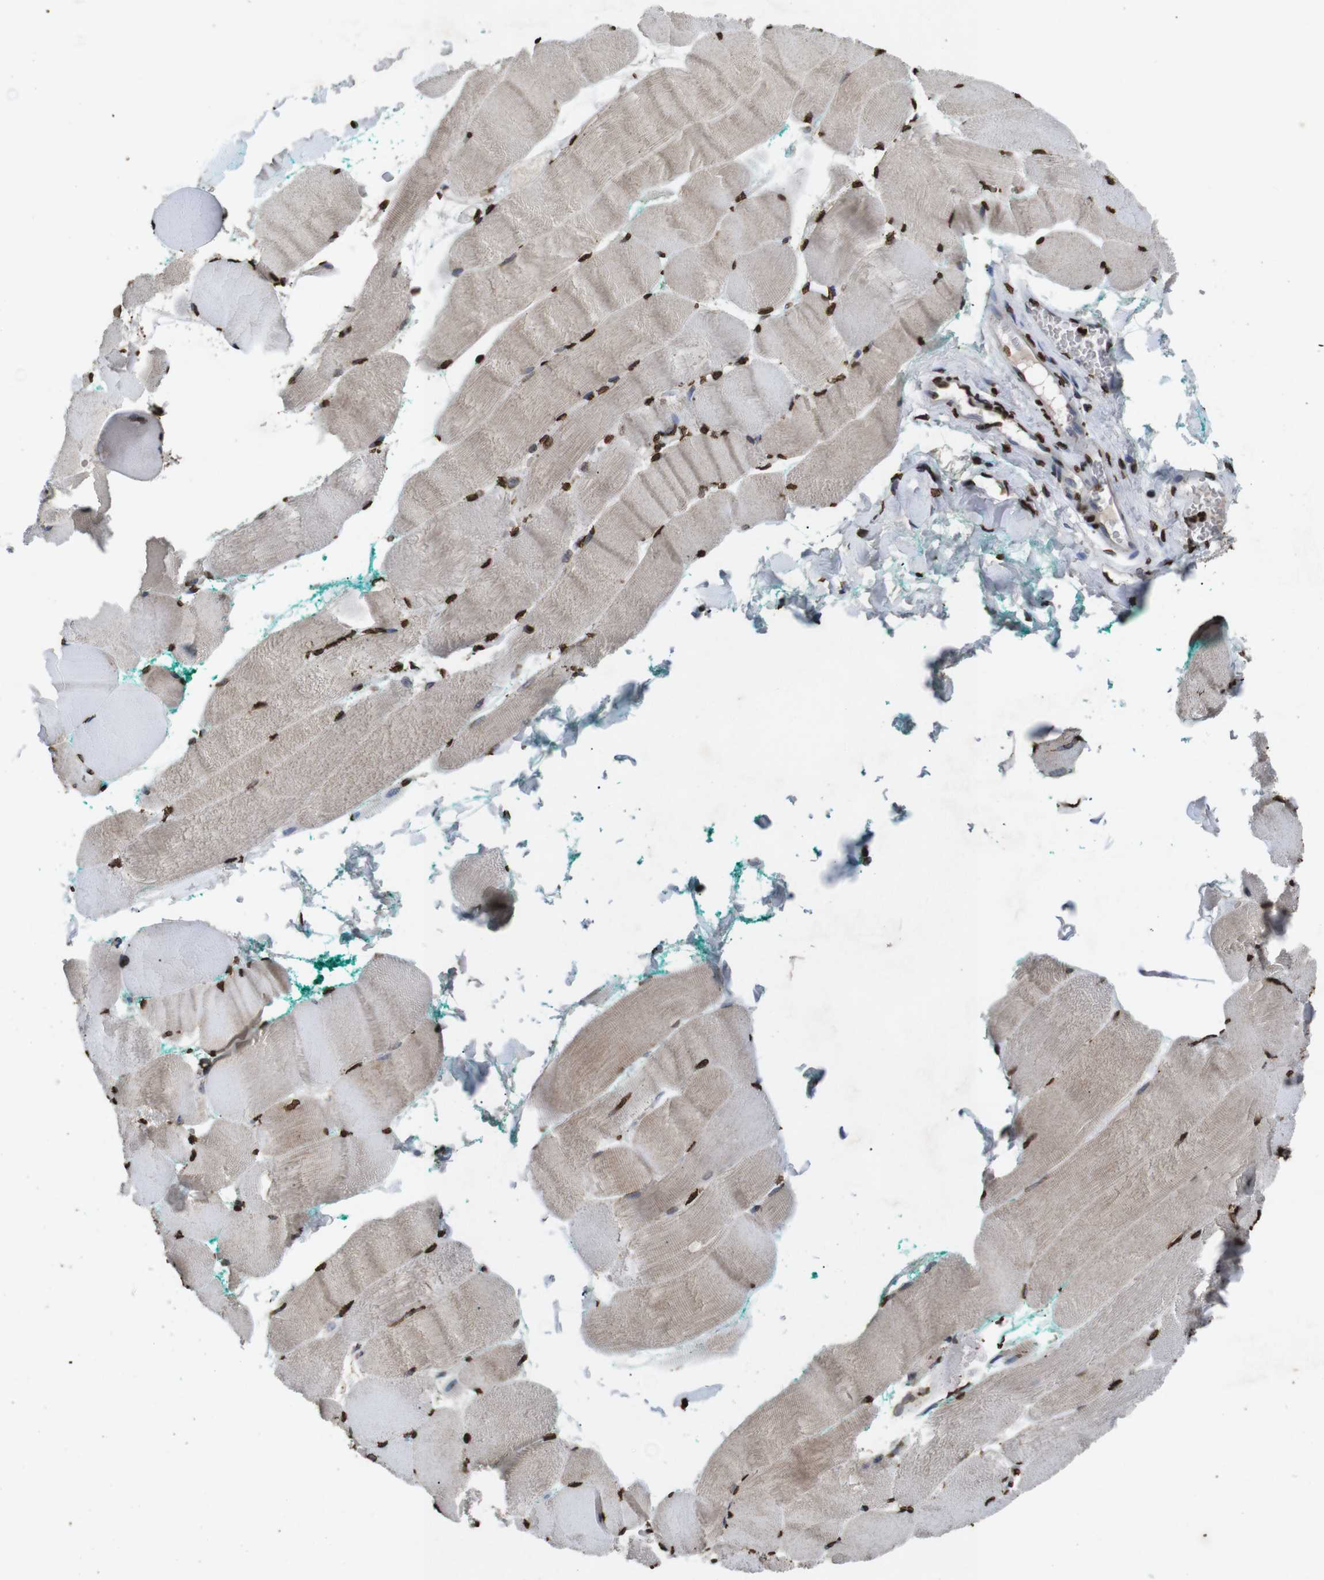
{"staining": {"intensity": "strong", "quantity": ">75%", "location": "nuclear"}, "tissue": "skeletal muscle", "cell_type": "Myocytes", "image_type": "normal", "snomed": [{"axis": "morphology", "description": "Normal tissue, NOS"}, {"axis": "morphology", "description": "Squamous cell carcinoma, NOS"}, {"axis": "topography", "description": "Skeletal muscle"}], "caption": "Protein expression analysis of normal human skeletal muscle reveals strong nuclear expression in approximately >75% of myocytes.", "gene": "MDM2", "patient": {"sex": "male", "age": 51}}